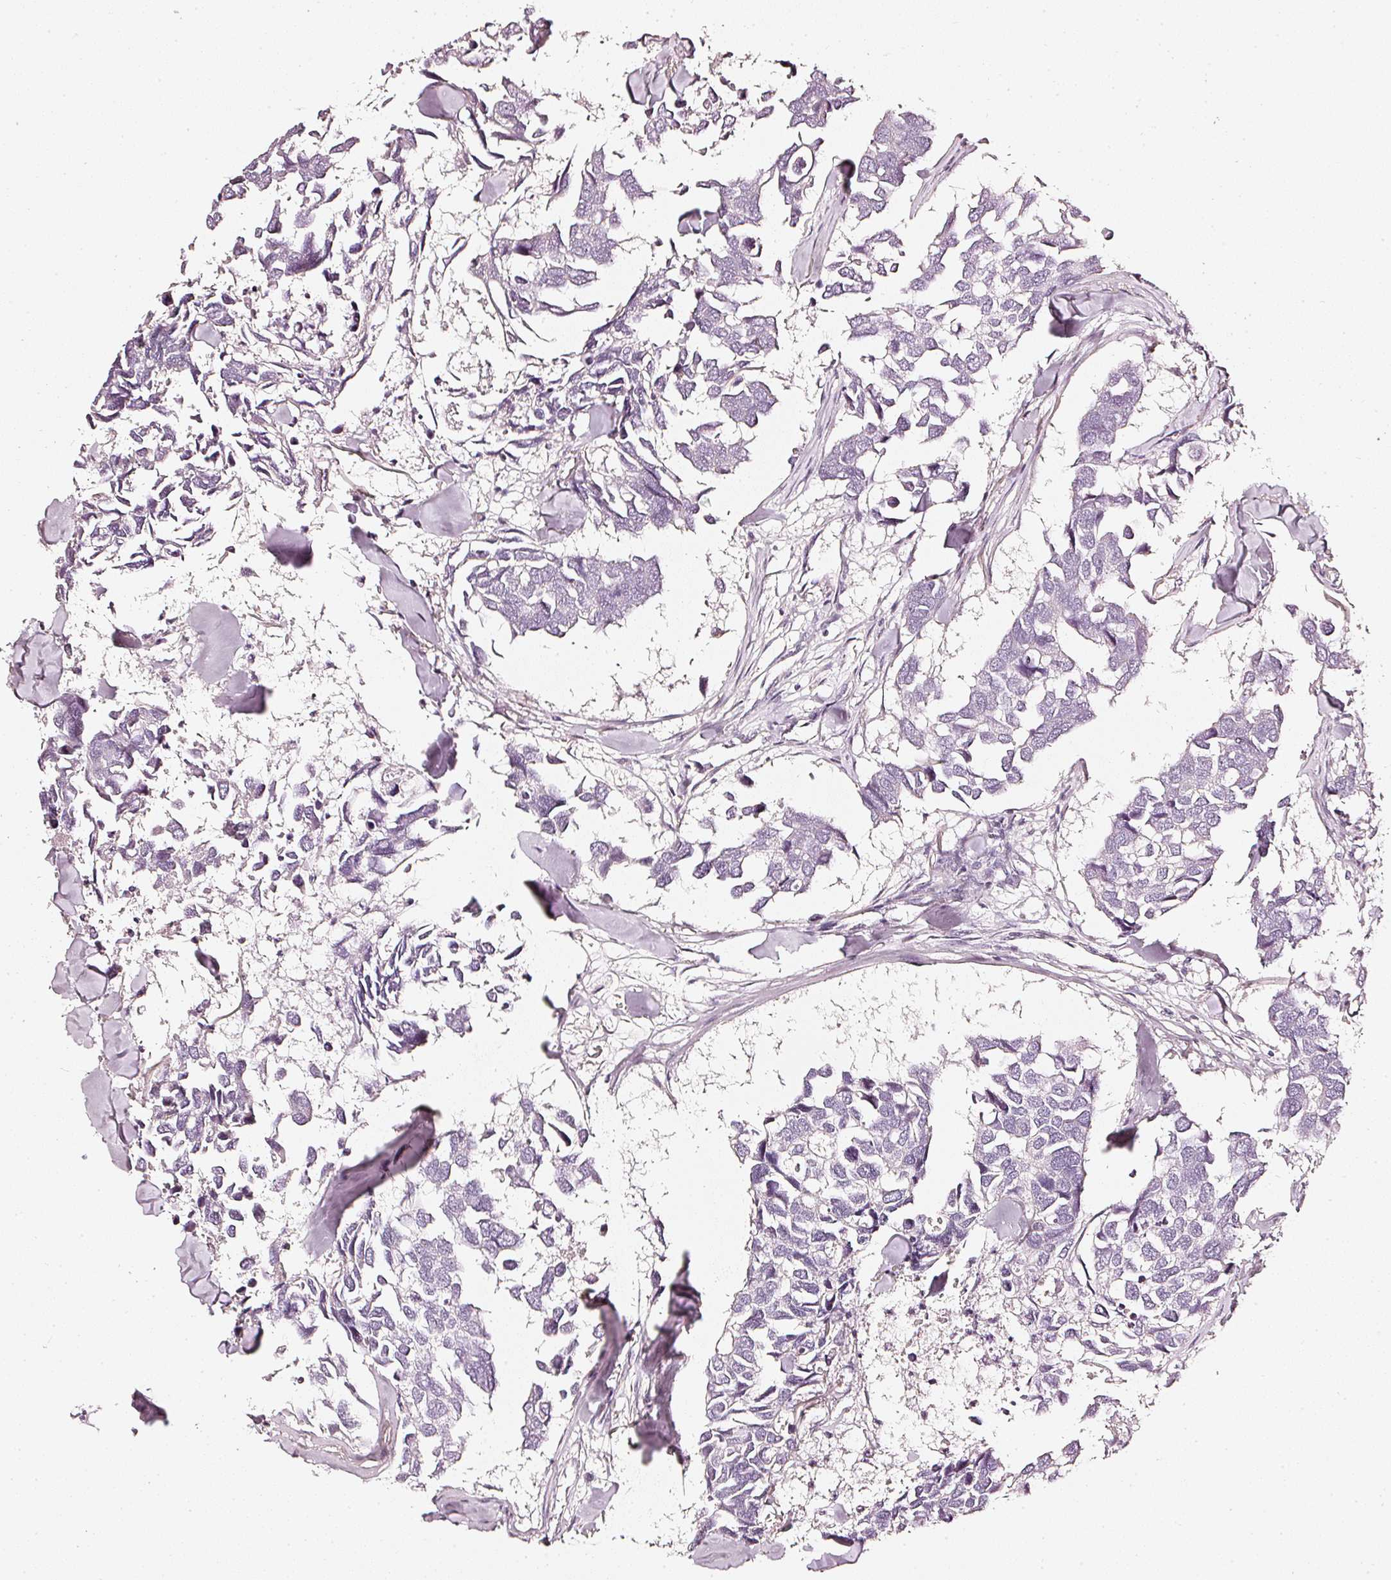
{"staining": {"intensity": "negative", "quantity": "none", "location": "none"}, "tissue": "breast cancer", "cell_type": "Tumor cells", "image_type": "cancer", "snomed": [{"axis": "morphology", "description": "Duct carcinoma"}, {"axis": "topography", "description": "Breast"}], "caption": "Protein analysis of breast cancer (invasive ductal carcinoma) exhibits no significant positivity in tumor cells.", "gene": "CNP", "patient": {"sex": "female", "age": 83}}